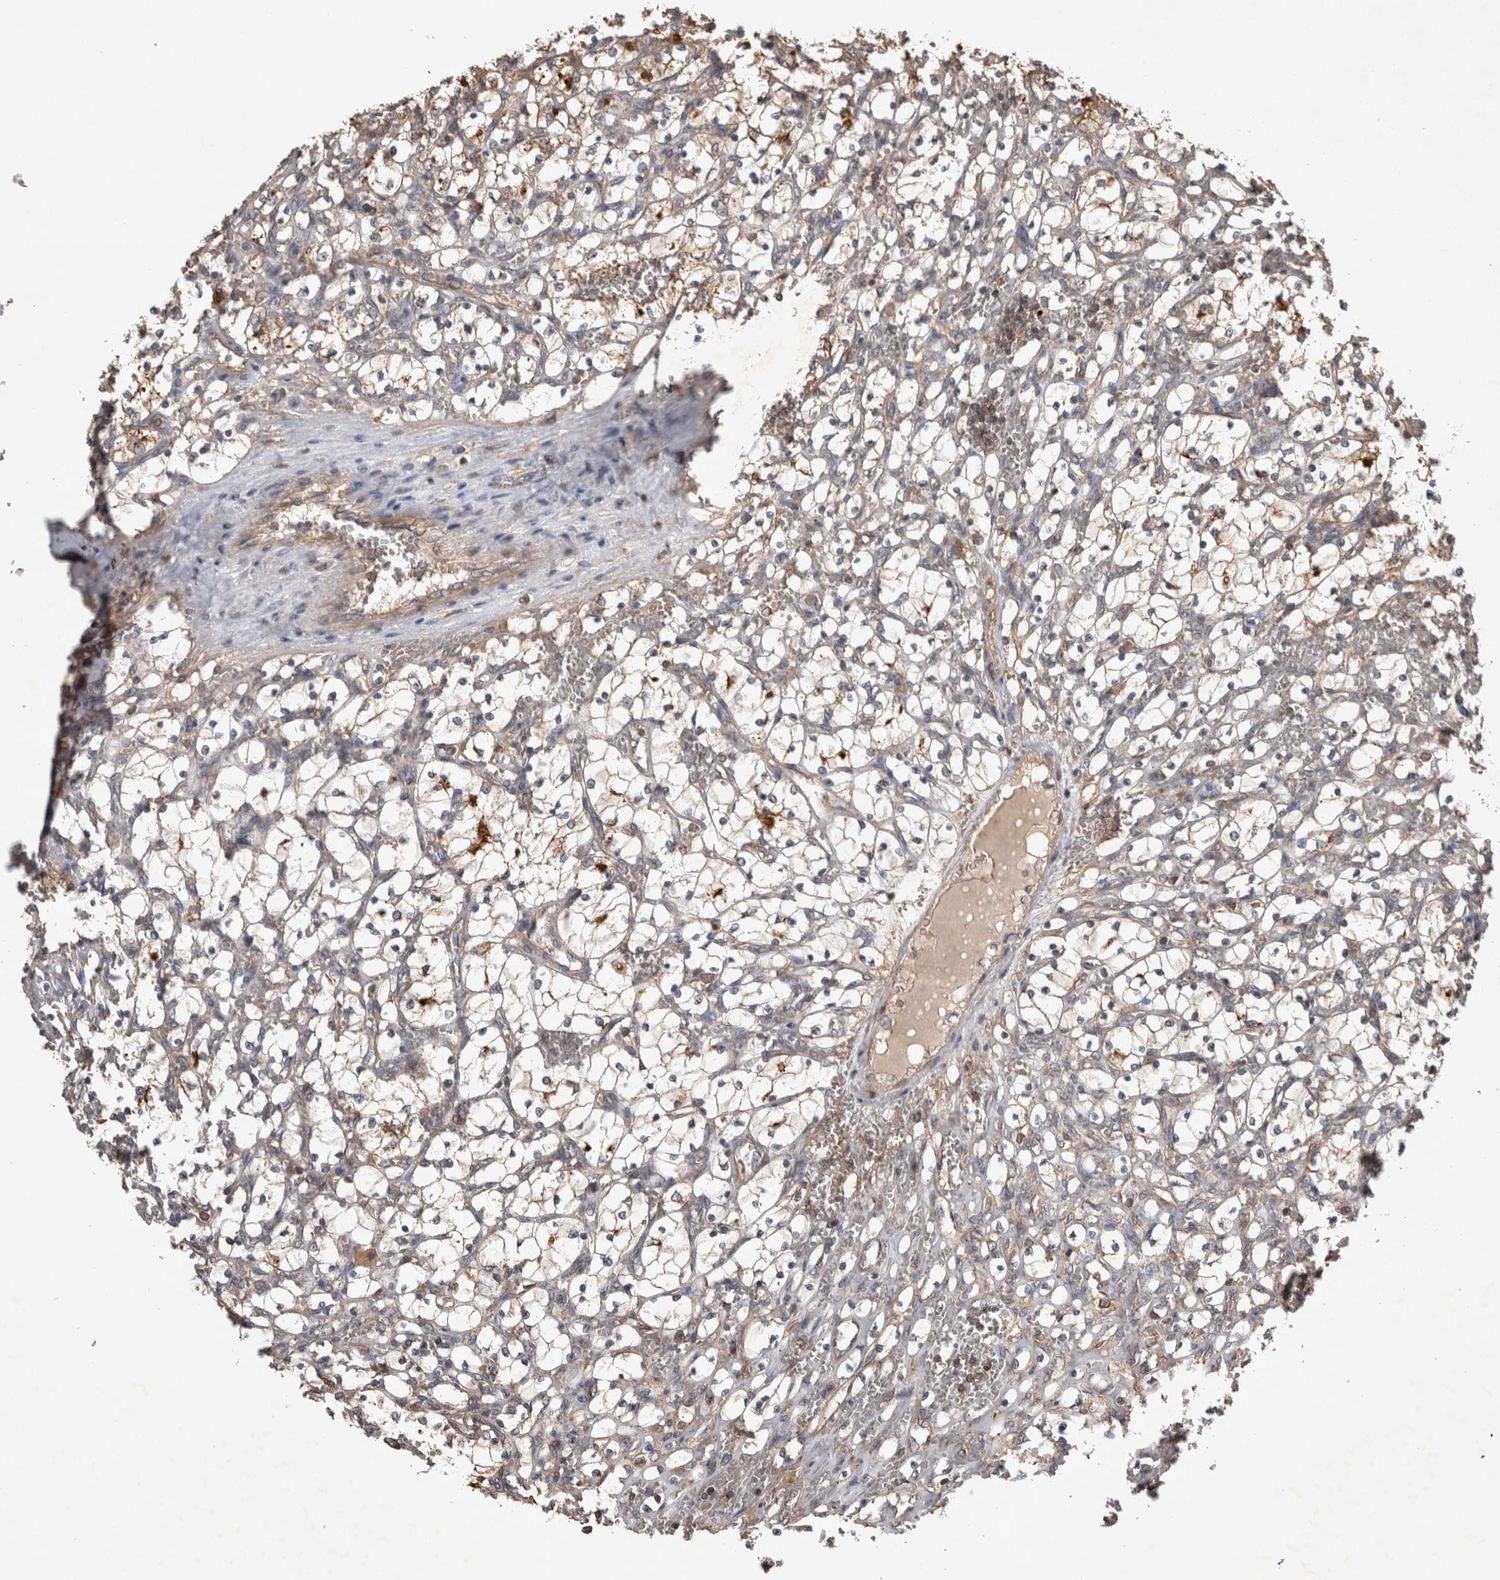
{"staining": {"intensity": "moderate", "quantity": "<25%", "location": "cytoplasmic/membranous"}, "tissue": "renal cancer", "cell_type": "Tumor cells", "image_type": "cancer", "snomed": [{"axis": "morphology", "description": "Adenocarcinoma, NOS"}, {"axis": "topography", "description": "Kidney"}], "caption": "Immunohistochemical staining of renal cancer shows low levels of moderate cytoplasmic/membranous protein staining in approximately <25% of tumor cells. Using DAB (3,3'-diaminobenzidine) (brown) and hematoxylin (blue) stains, captured at high magnification using brightfield microscopy.", "gene": "TRMT61B", "patient": {"sex": "female", "age": 69}}